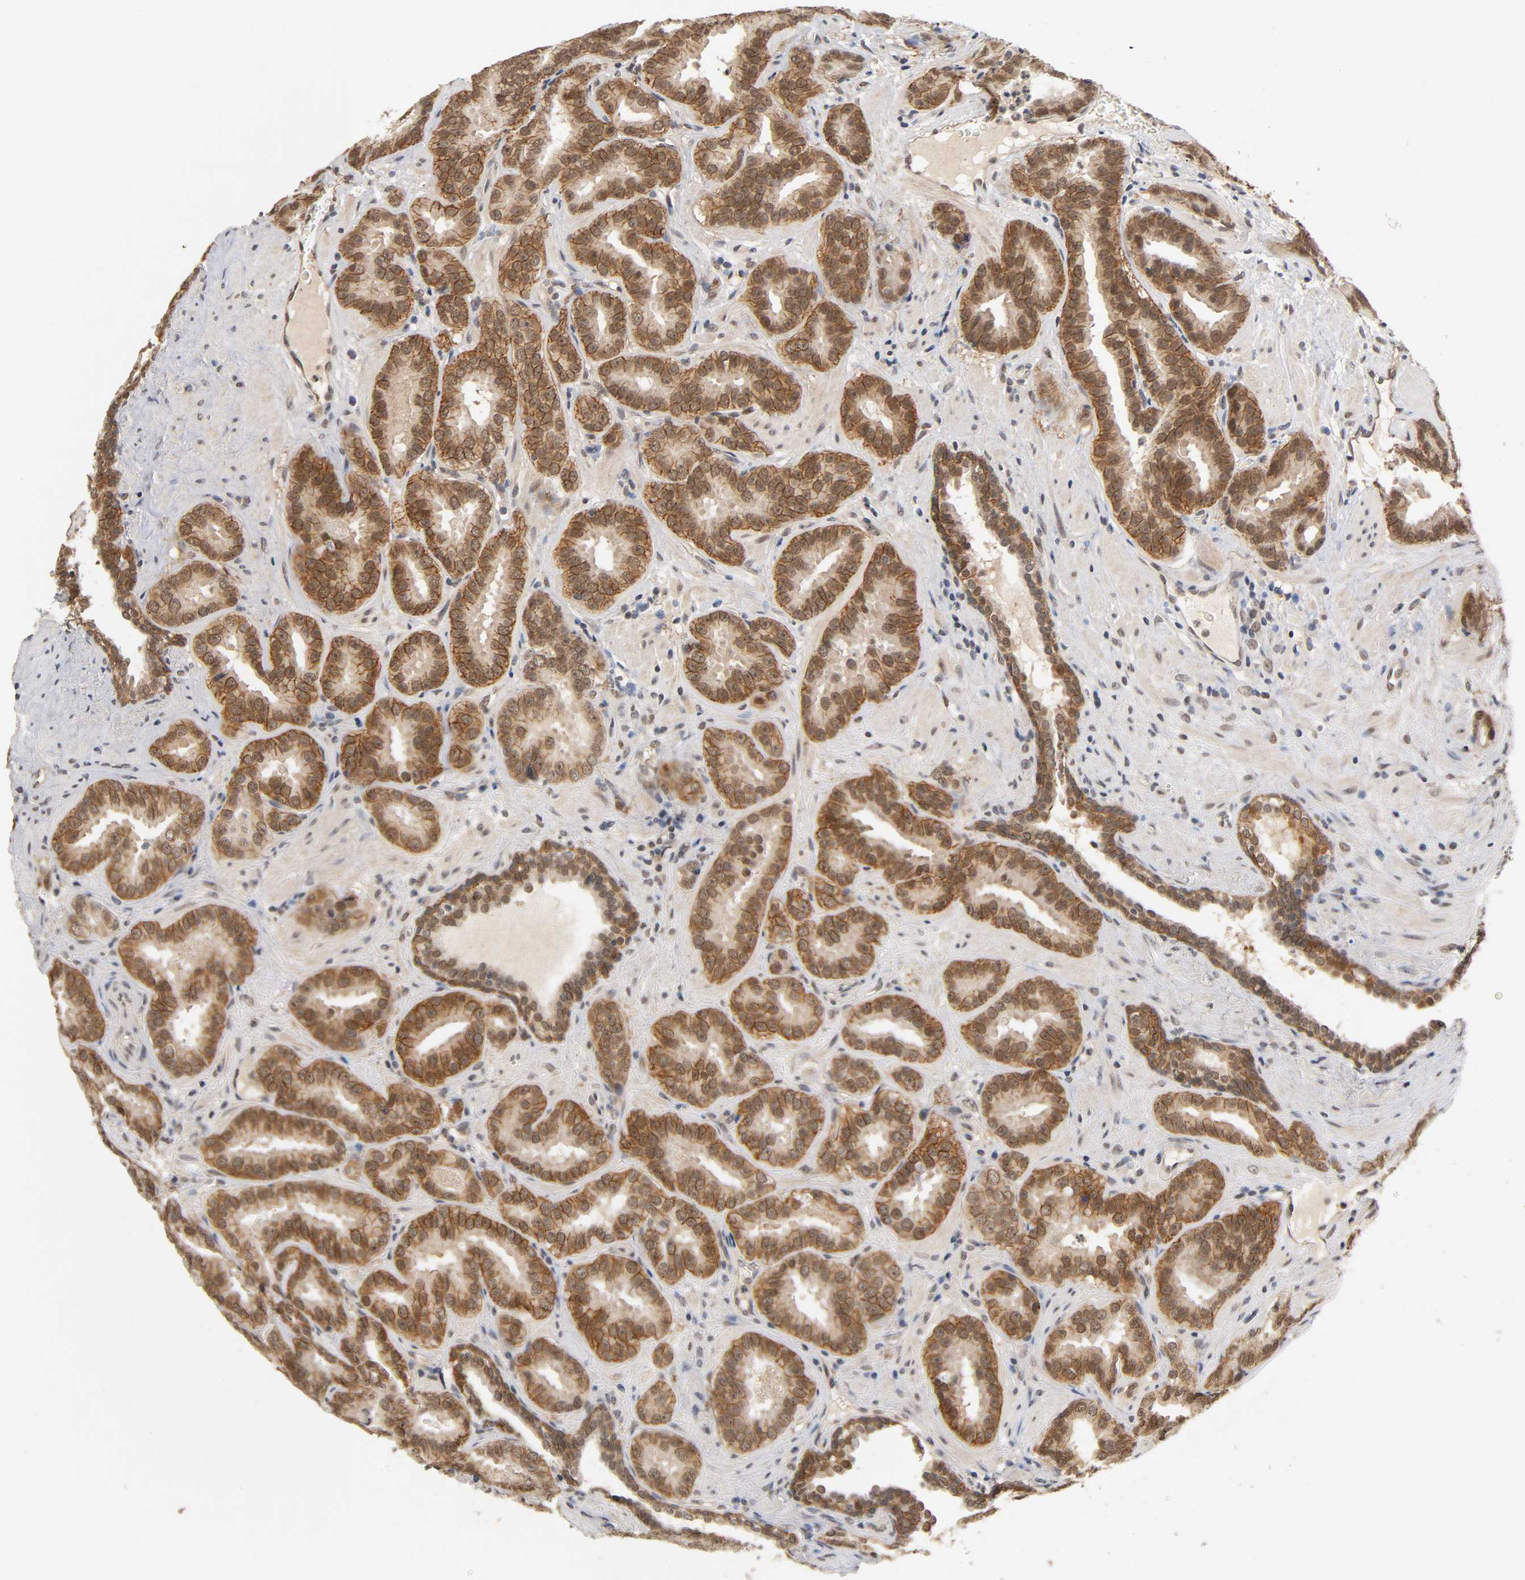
{"staining": {"intensity": "moderate", "quantity": ">75%", "location": "cytoplasmic/membranous"}, "tissue": "prostate cancer", "cell_type": "Tumor cells", "image_type": "cancer", "snomed": [{"axis": "morphology", "description": "Adenocarcinoma, Low grade"}, {"axis": "topography", "description": "Prostate"}], "caption": "Protein staining of prostate cancer tissue reveals moderate cytoplasmic/membranous staining in about >75% of tumor cells.", "gene": "HTR1E", "patient": {"sex": "male", "age": 59}}